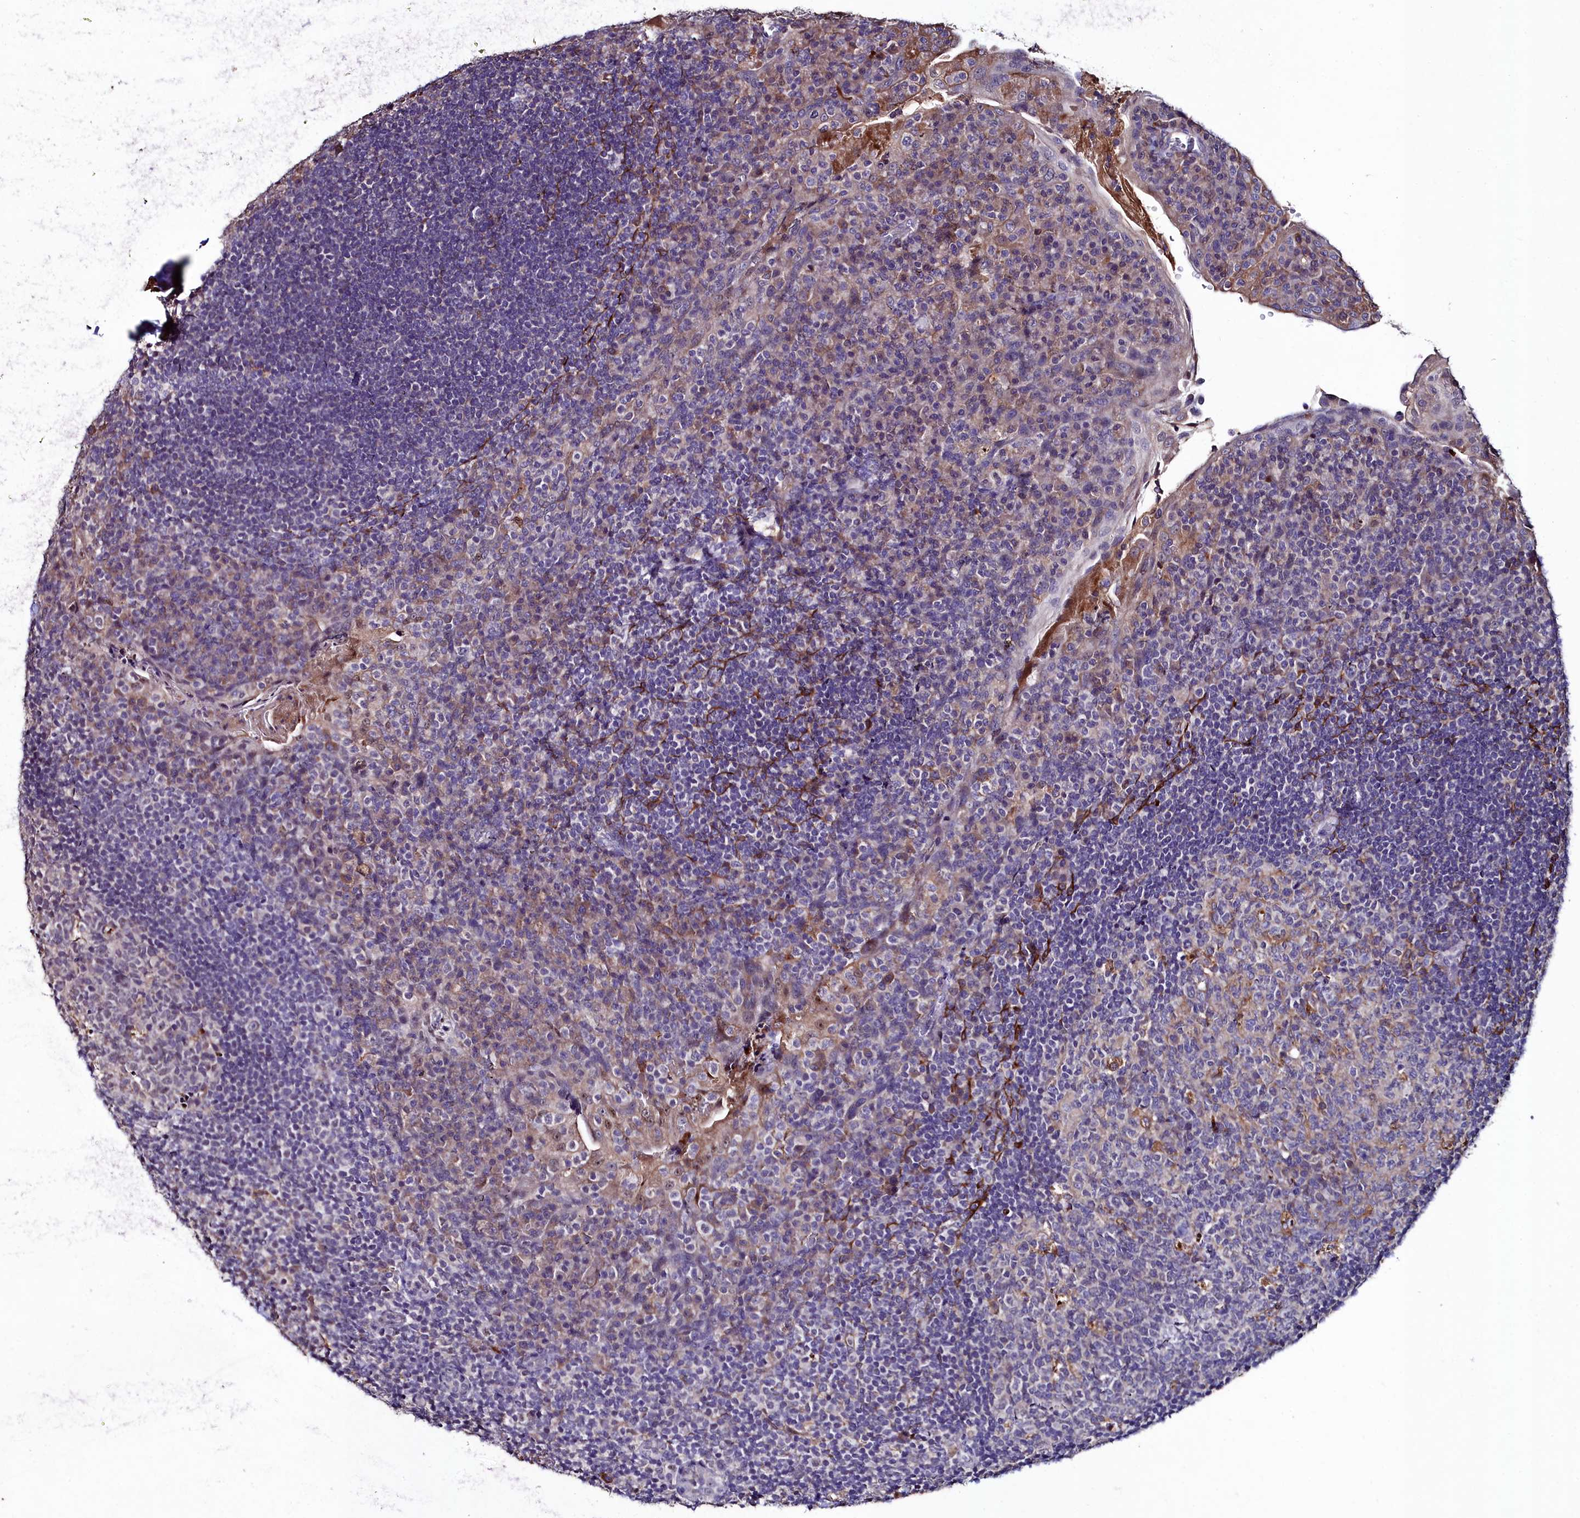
{"staining": {"intensity": "negative", "quantity": "none", "location": "none"}, "tissue": "tonsil", "cell_type": "Germinal center cells", "image_type": "normal", "snomed": [{"axis": "morphology", "description": "Normal tissue, NOS"}, {"axis": "topography", "description": "Tonsil"}], "caption": "The image displays no staining of germinal center cells in benign tonsil. Nuclei are stained in blue.", "gene": "AMBRA1", "patient": {"sex": "male", "age": 17}}